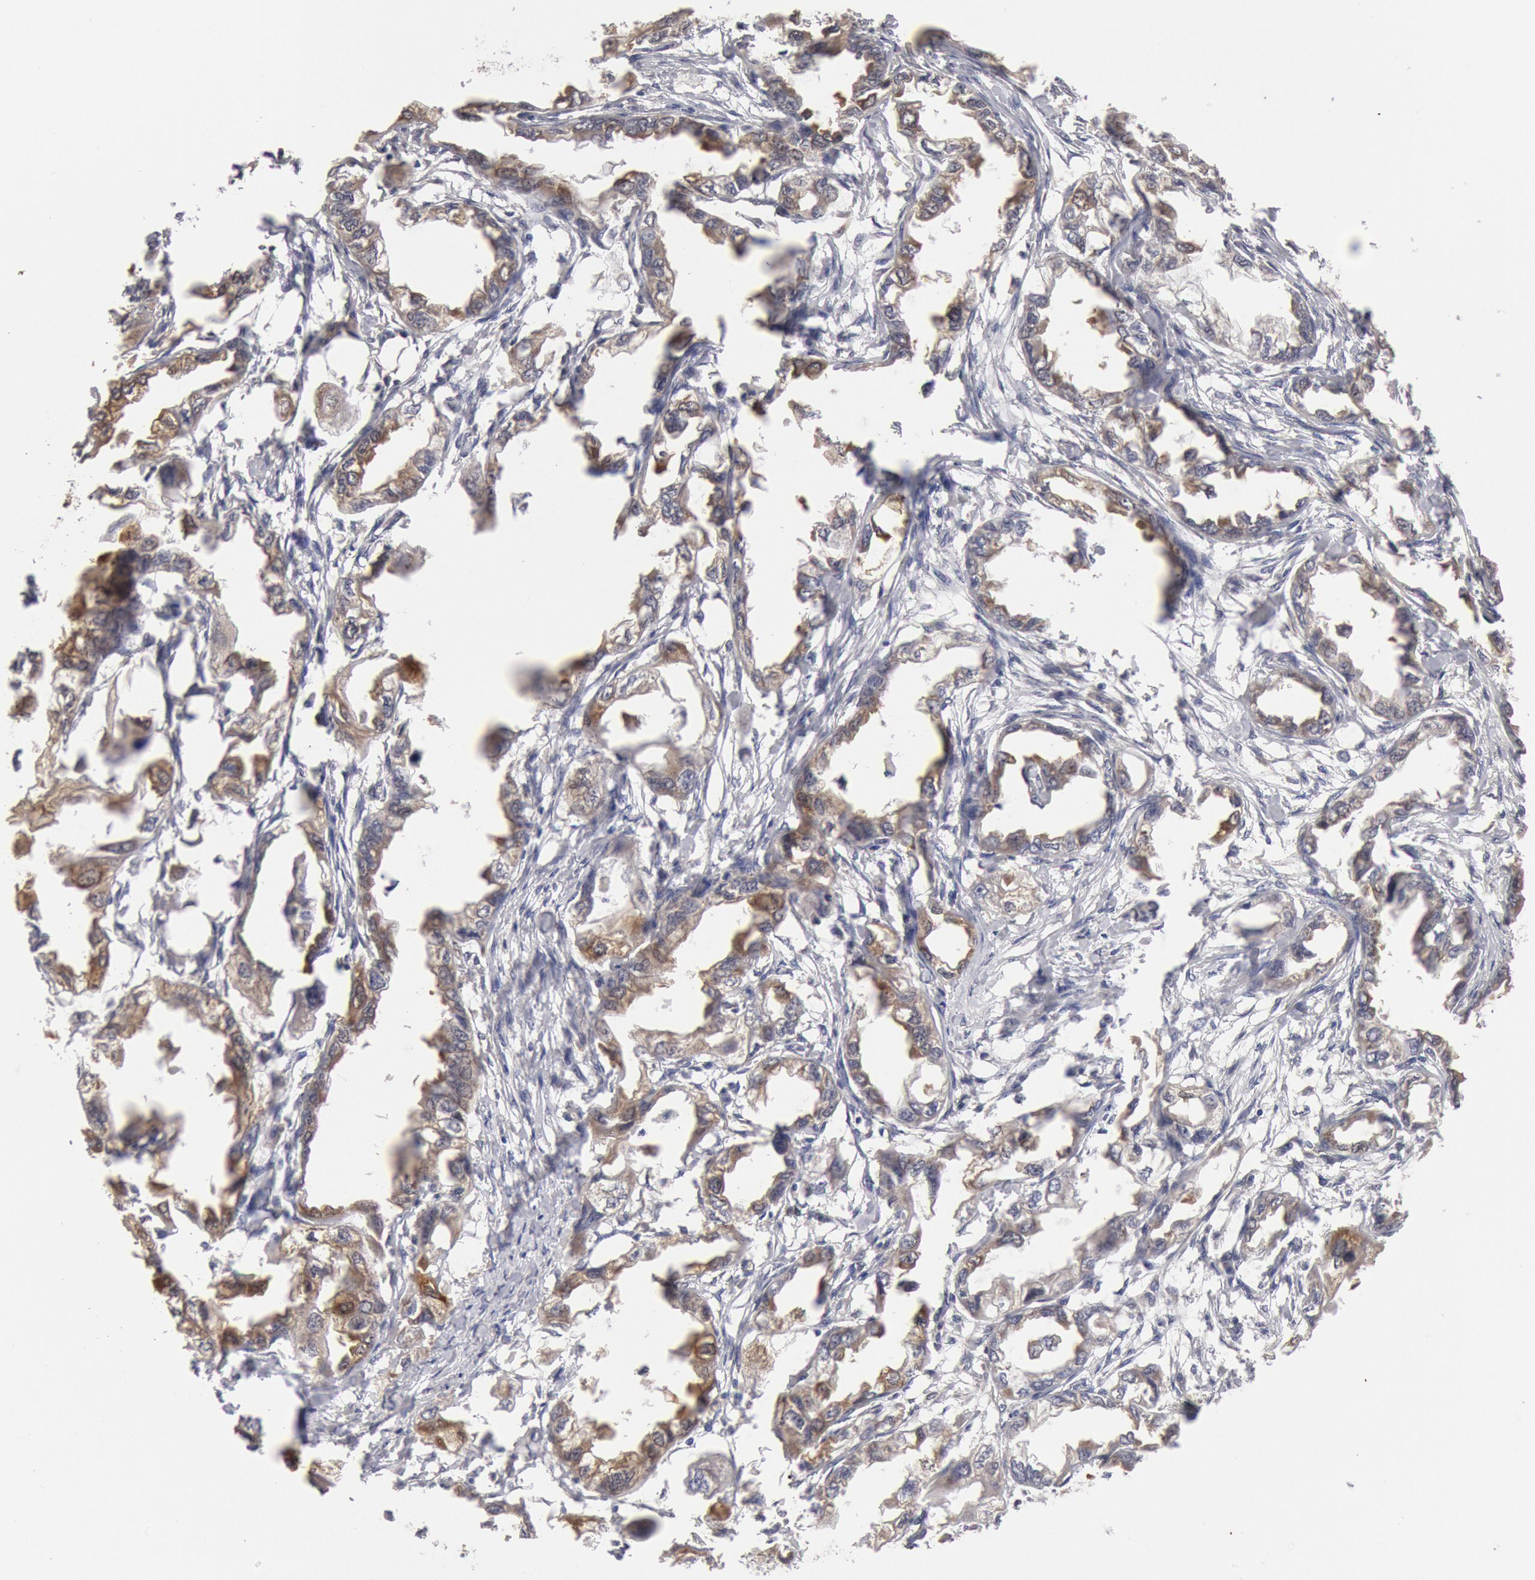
{"staining": {"intensity": "moderate", "quantity": "25%-75%", "location": "cytoplasmic/membranous"}, "tissue": "endometrial cancer", "cell_type": "Tumor cells", "image_type": "cancer", "snomed": [{"axis": "morphology", "description": "Adenocarcinoma, NOS"}, {"axis": "topography", "description": "Endometrium"}], "caption": "Tumor cells exhibit medium levels of moderate cytoplasmic/membranous staining in approximately 25%-75% of cells in endometrial cancer (adenocarcinoma).", "gene": "DNAJA1", "patient": {"sex": "female", "age": 67}}